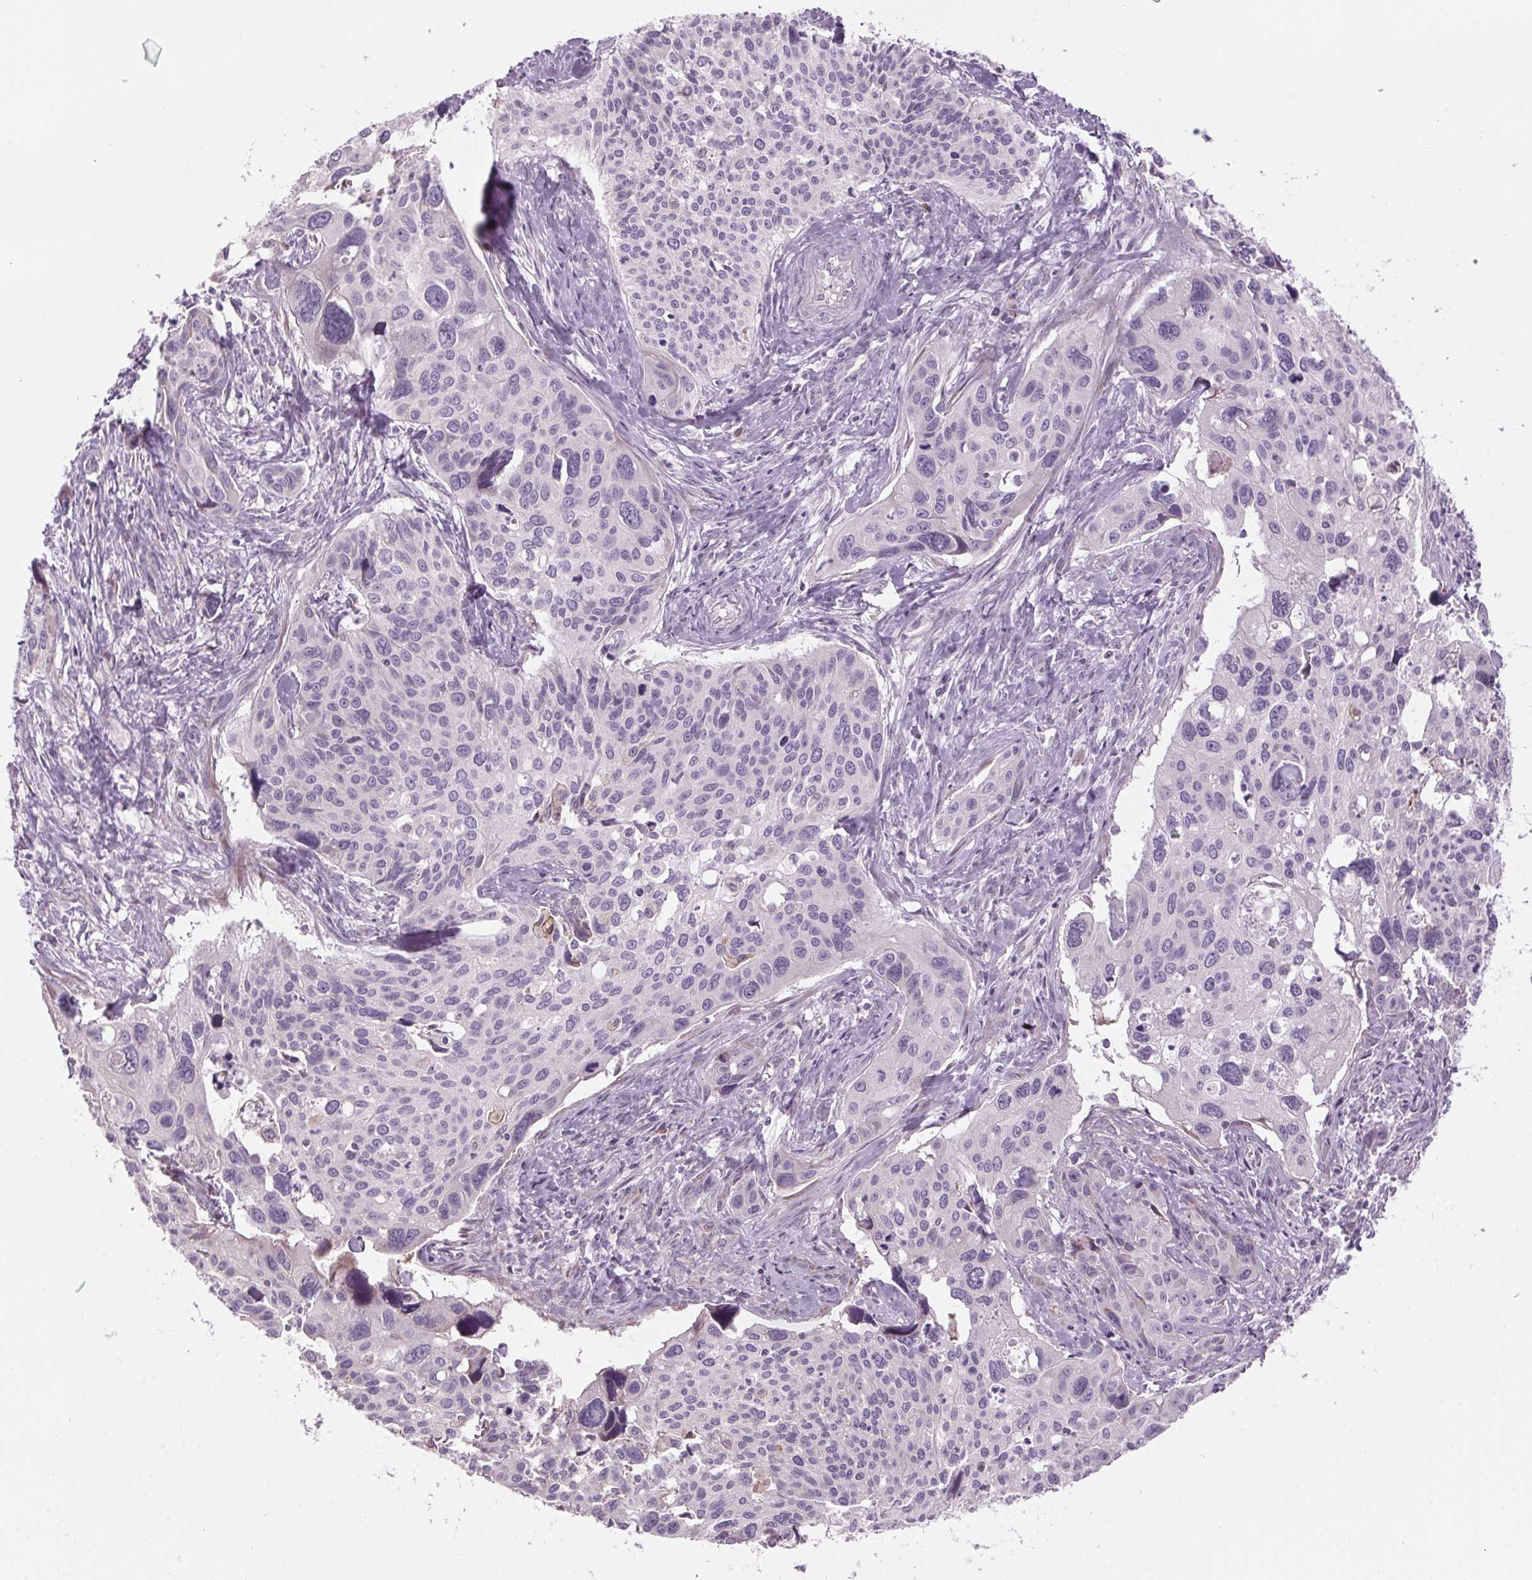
{"staining": {"intensity": "negative", "quantity": "none", "location": "none"}, "tissue": "cervical cancer", "cell_type": "Tumor cells", "image_type": "cancer", "snomed": [{"axis": "morphology", "description": "Squamous cell carcinoma, NOS"}, {"axis": "topography", "description": "Cervix"}], "caption": "Protein analysis of cervical squamous cell carcinoma reveals no significant expression in tumor cells.", "gene": "GNMT", "patient": {"sex": "female", "age": 31}}